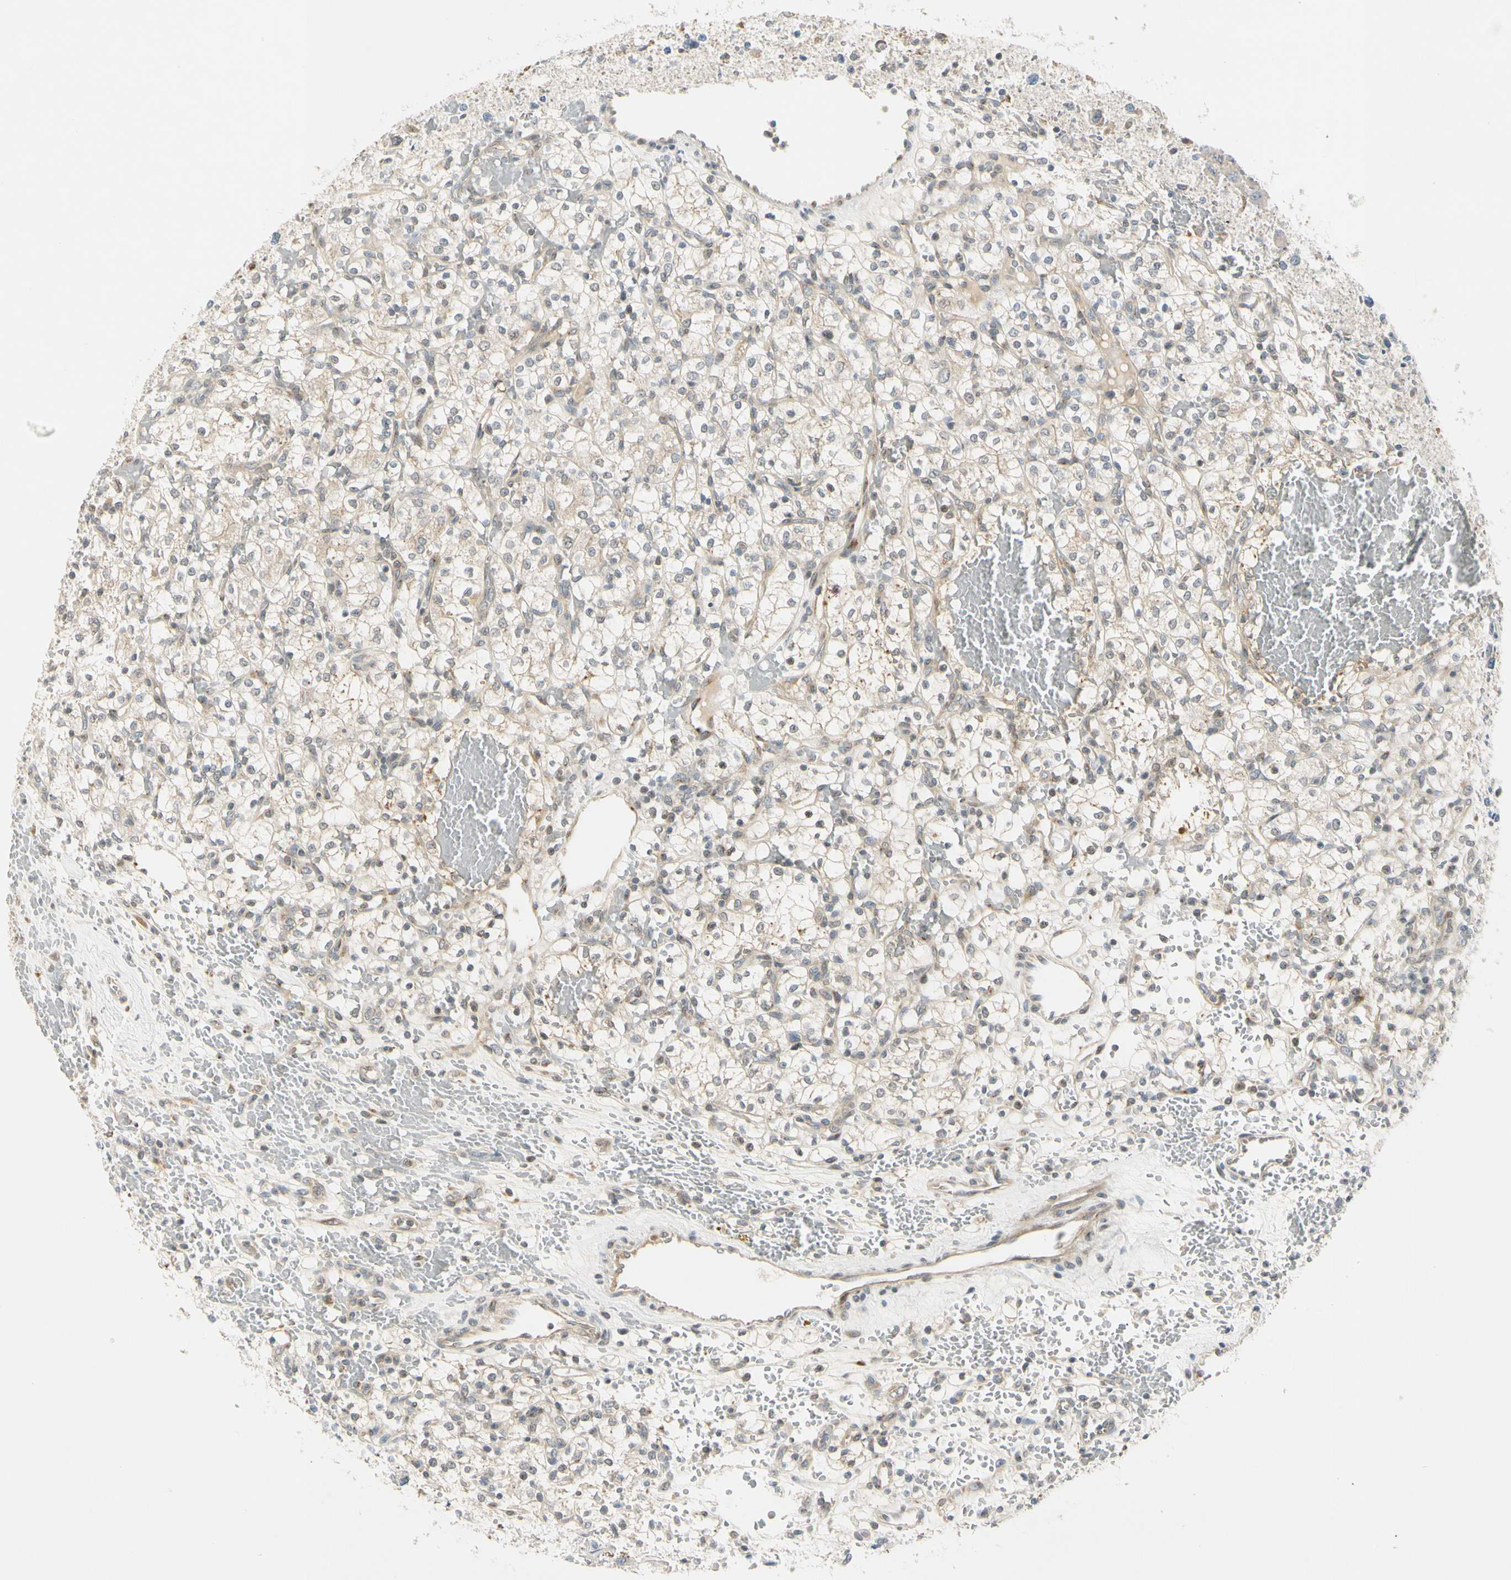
{"staining": {"intensity": "negative", "quantity": "none", "location": "none"}, "tissue": "renal cancer", "cell_type": "Tumor cells", "image_type": "cancer", "snomed": [{"axis": "morphology", "description": "Adenocarcinoma, NOS"}, {"axis": "topography", "description": "Kidney"}], "caption": "Immunohistochemical staining of human renal adenocarcinoma displays no significant expression in tumor cells. Nuclei are stained in blue.", "gene": "RPS6KB2", "patient": {"sex": "female", "age": 60}}